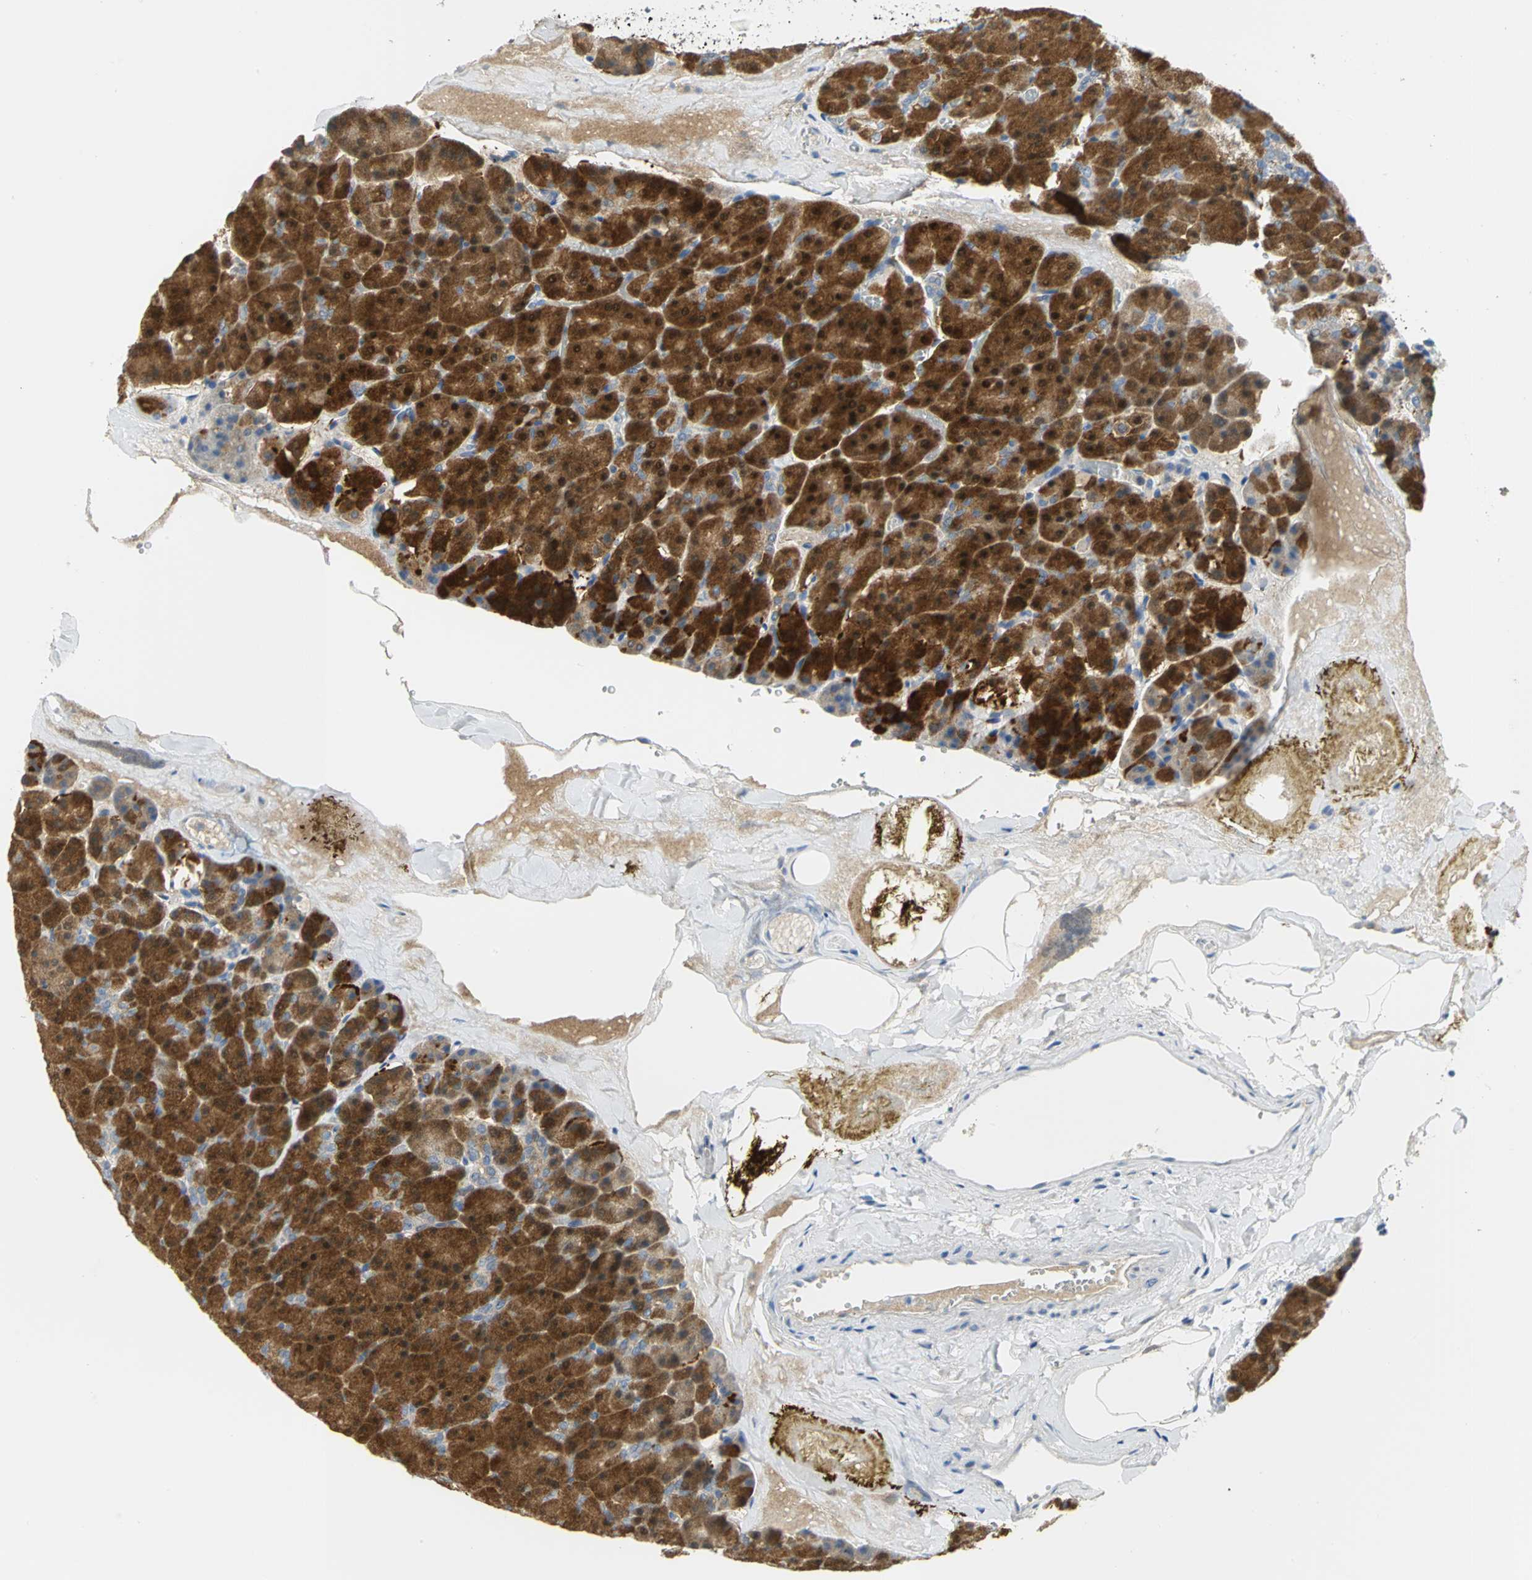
{"staining": {"intensity": "strong", "quantity": ">75%", "location": "cytoplasmic/membranous"}, "tissue": "pancreas", "cell_type": "Exocrine glandular cells", "image_type": "normal", "snomed": [{"axis": "morphology", "description": "Normal tissue, NOS"}, {"axis": "topography", "description": "Pancreas"}], "caption": "Immunohistochemical staining of benign pancreas displays high levels of strong cytoplasmic/membranous expression in about >75% of exocrine glandular cells.", "gene": "PGM3", "patient": {"sex": "female", "age": 35}}